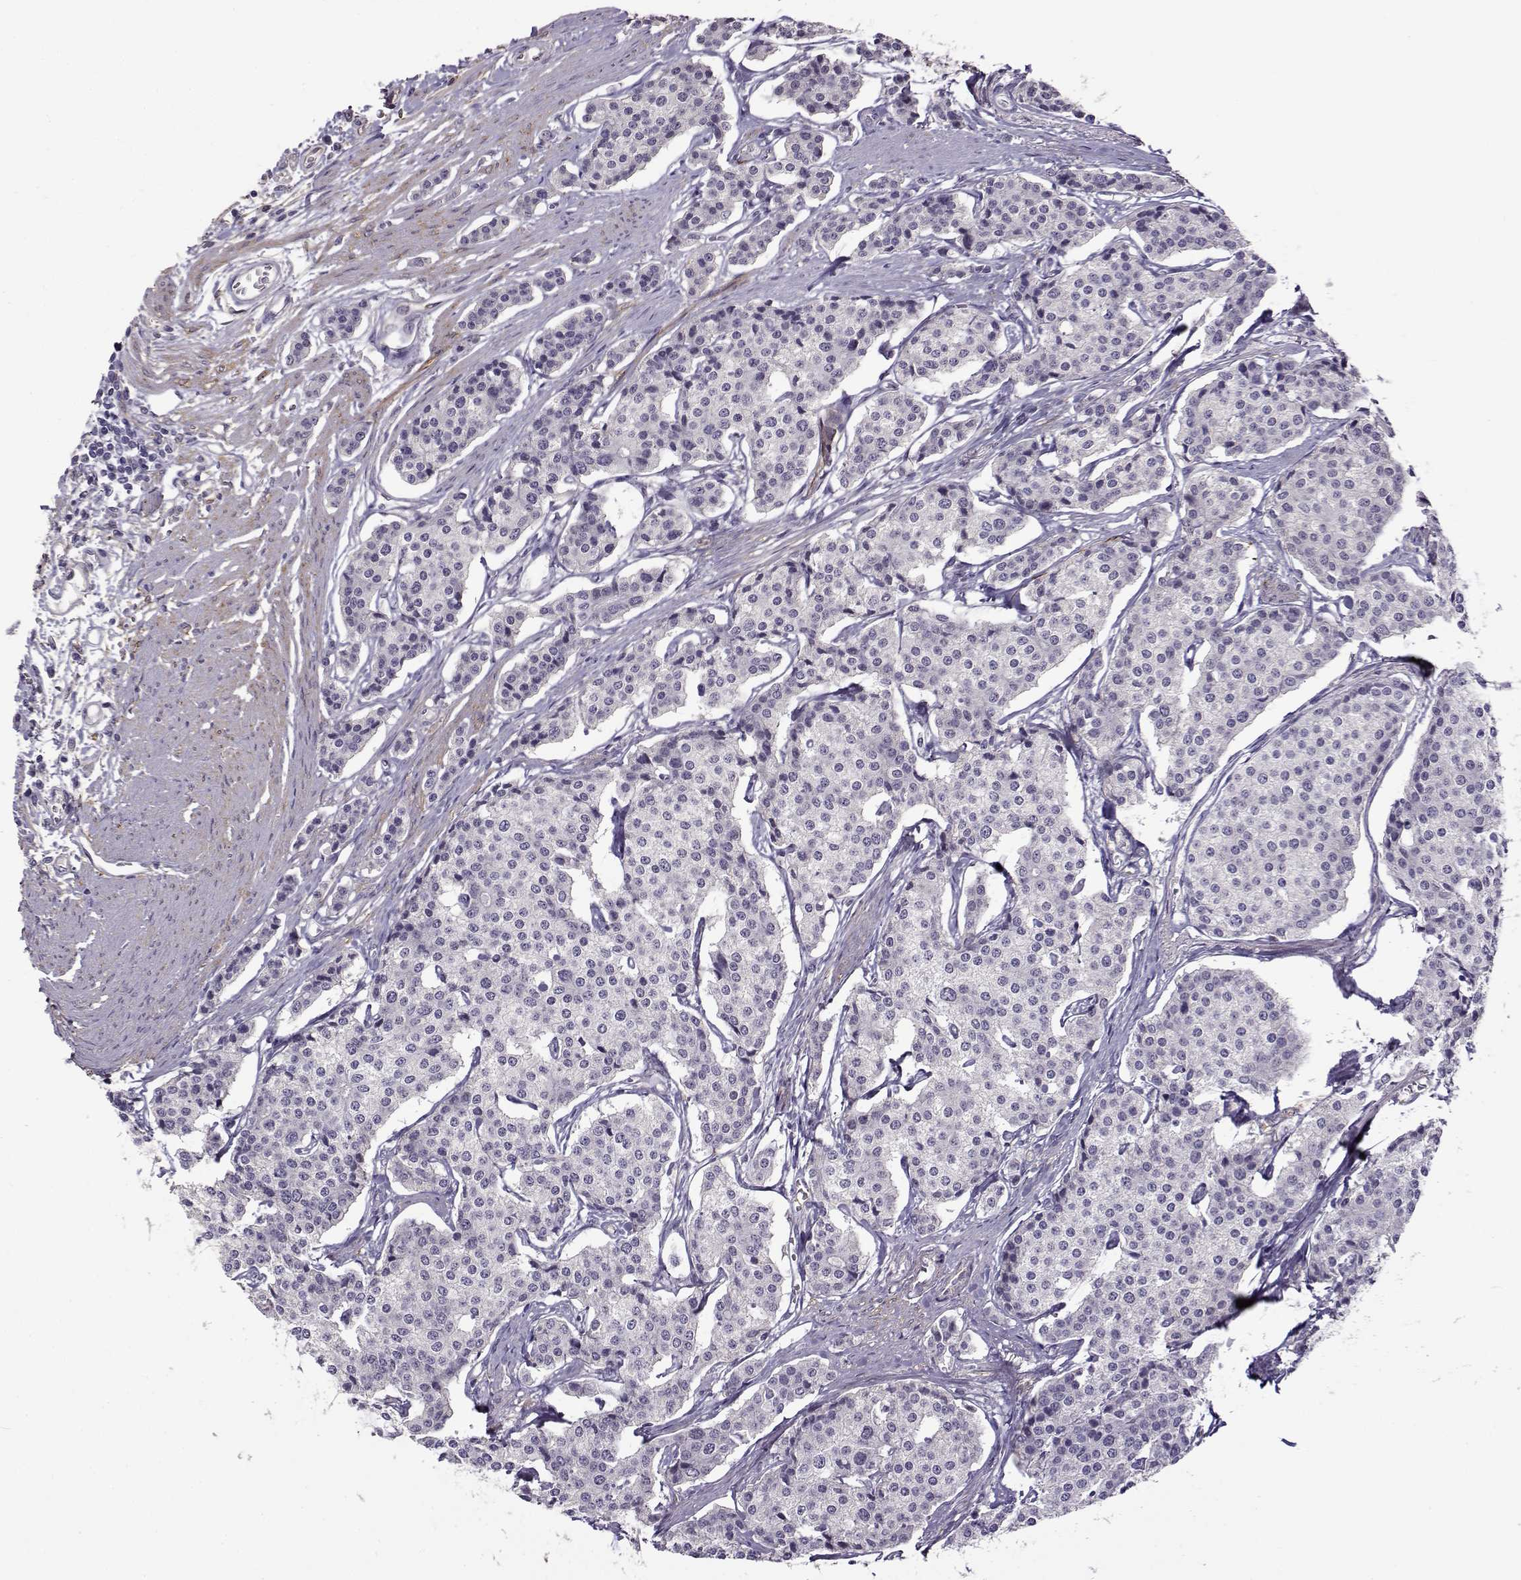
{"staining": {"intensity": "negative", "quantity": "none", "location": "none"}, "tissue": "carcinoid", "cell_type": "Tumor cells", "image_type": "cancer", "snomed": [{"axis": "morphology", "description": "Carcinoid, malignant, NOS"}, {"axis": "topography", "description": "Small intestine"}], "caption": "Tumor cells show no significant protein expression in malignant carcinoid.", "gene": "BACH1", "patient": {"sex": "female", "age": 65}}